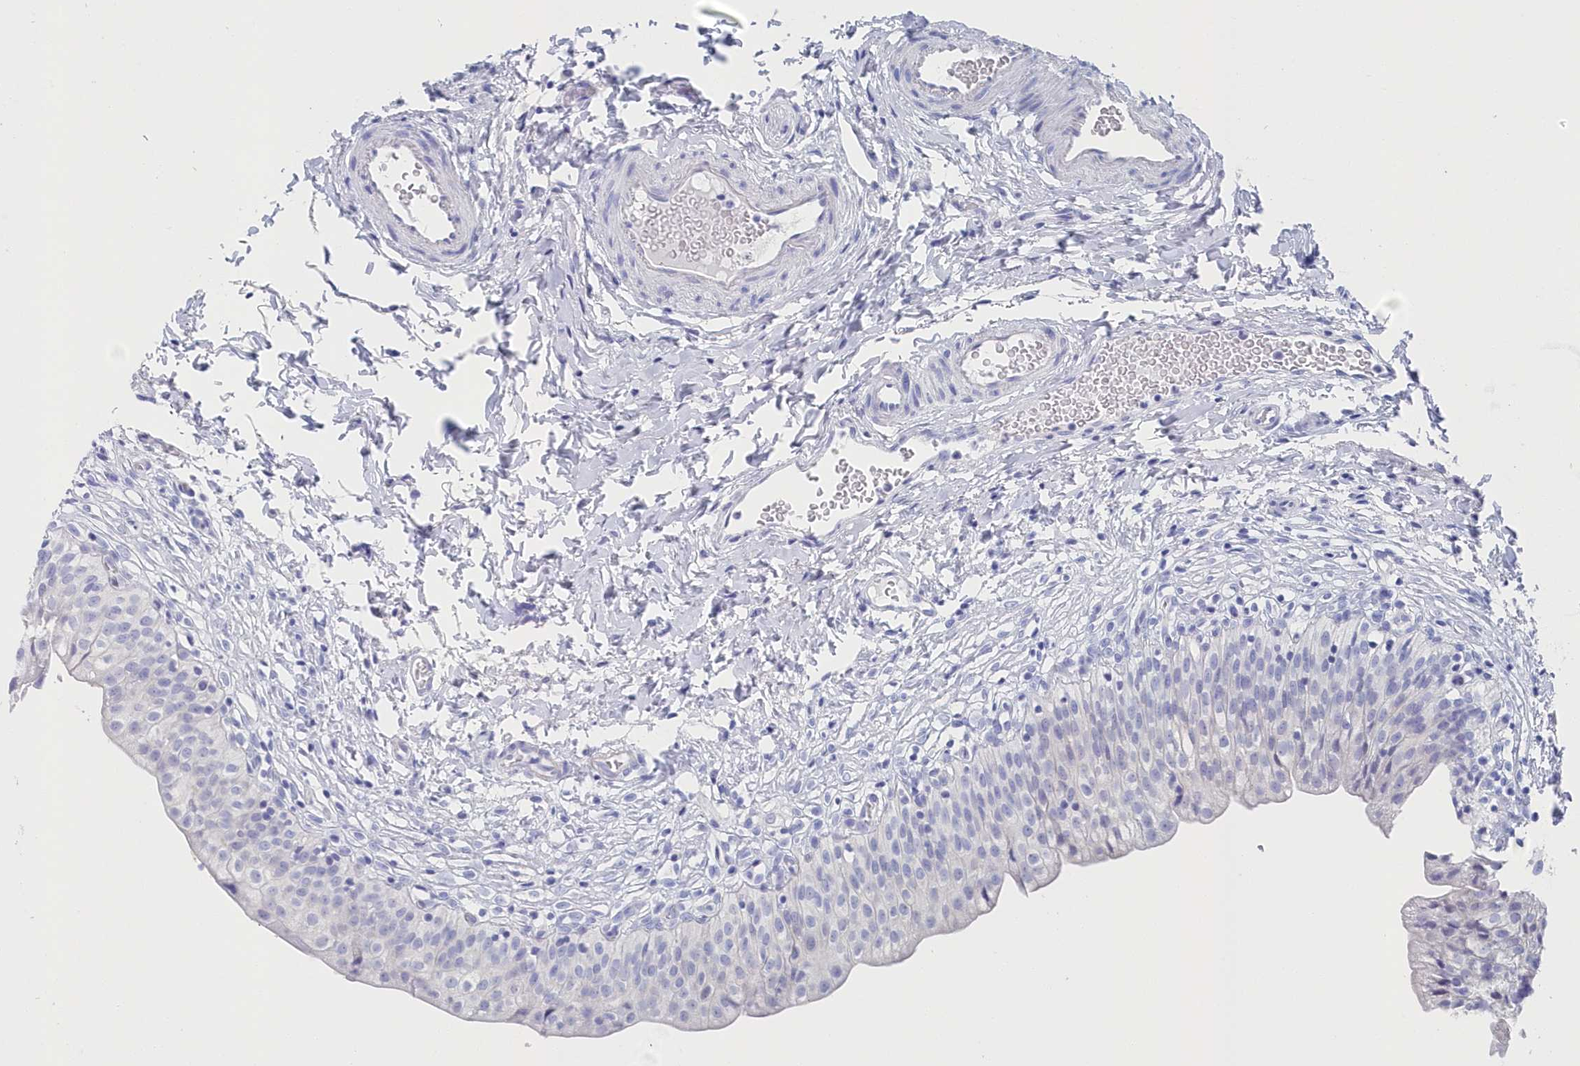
{"staining": {"intensity": "negative", "quantity": "none", "location": "none"}, "tissue": "urinary bladder", "cell_type": "Urothelial cells", "image_type": "normal", "snomed": [{"axis": "morphology", "description": "Normal tissue, NOS"}, {"axis": "topography", "description": "Urinary bladder"}], "caption": "This is an immunohistochemistry photomicrograph of unremarkable human urinary bladder. There is no expression in urothelial cells.", "gene": "CSNK1G2", "patient": {"sex": "male", "age": 55}}